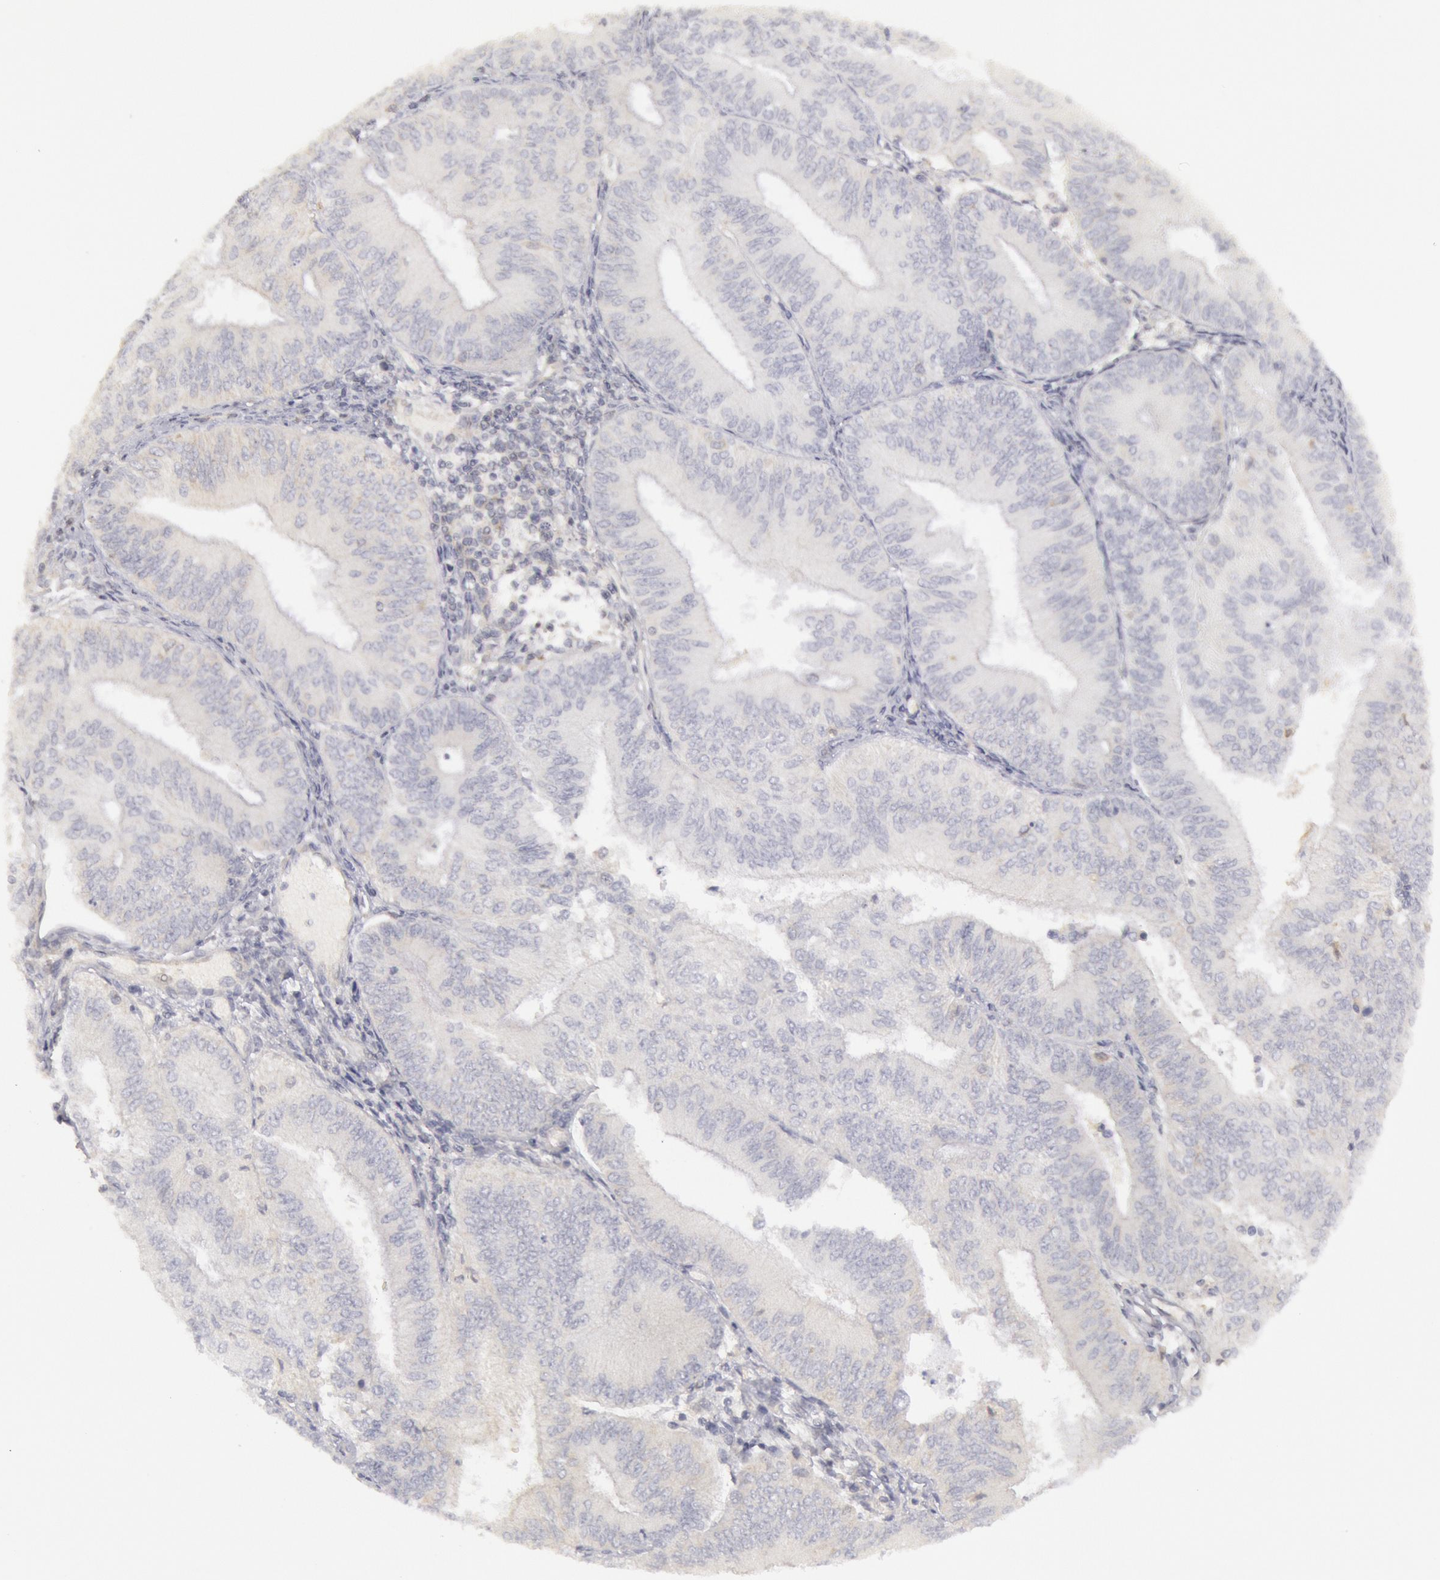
{"staining": {"intensity": "negative", "quantity": "none", "location": "none"}, "tissue": "endometrial cancer", "cell_type": "Tumor cells", "image_type": "cancer", "snomed": [{"axis": "morphology", "description": "Adenocarcinoma, NOS"}, {"axis": "topography", "description": "Endometrium"}], "caption": "IHC image of neoplastic tissue: adenocarcinoma (endometrial) stained with DAB (3,3'-diaminobenzidine) shows no significant protein staining in tumor cells. The staining is performed using DAB (3,3'-diaminobenzidine) brown chromogen with nuclei counter-stained in using hematoxylin.", "gene": "IKBKB", "patient": {"sex": "female", "age": 55}}